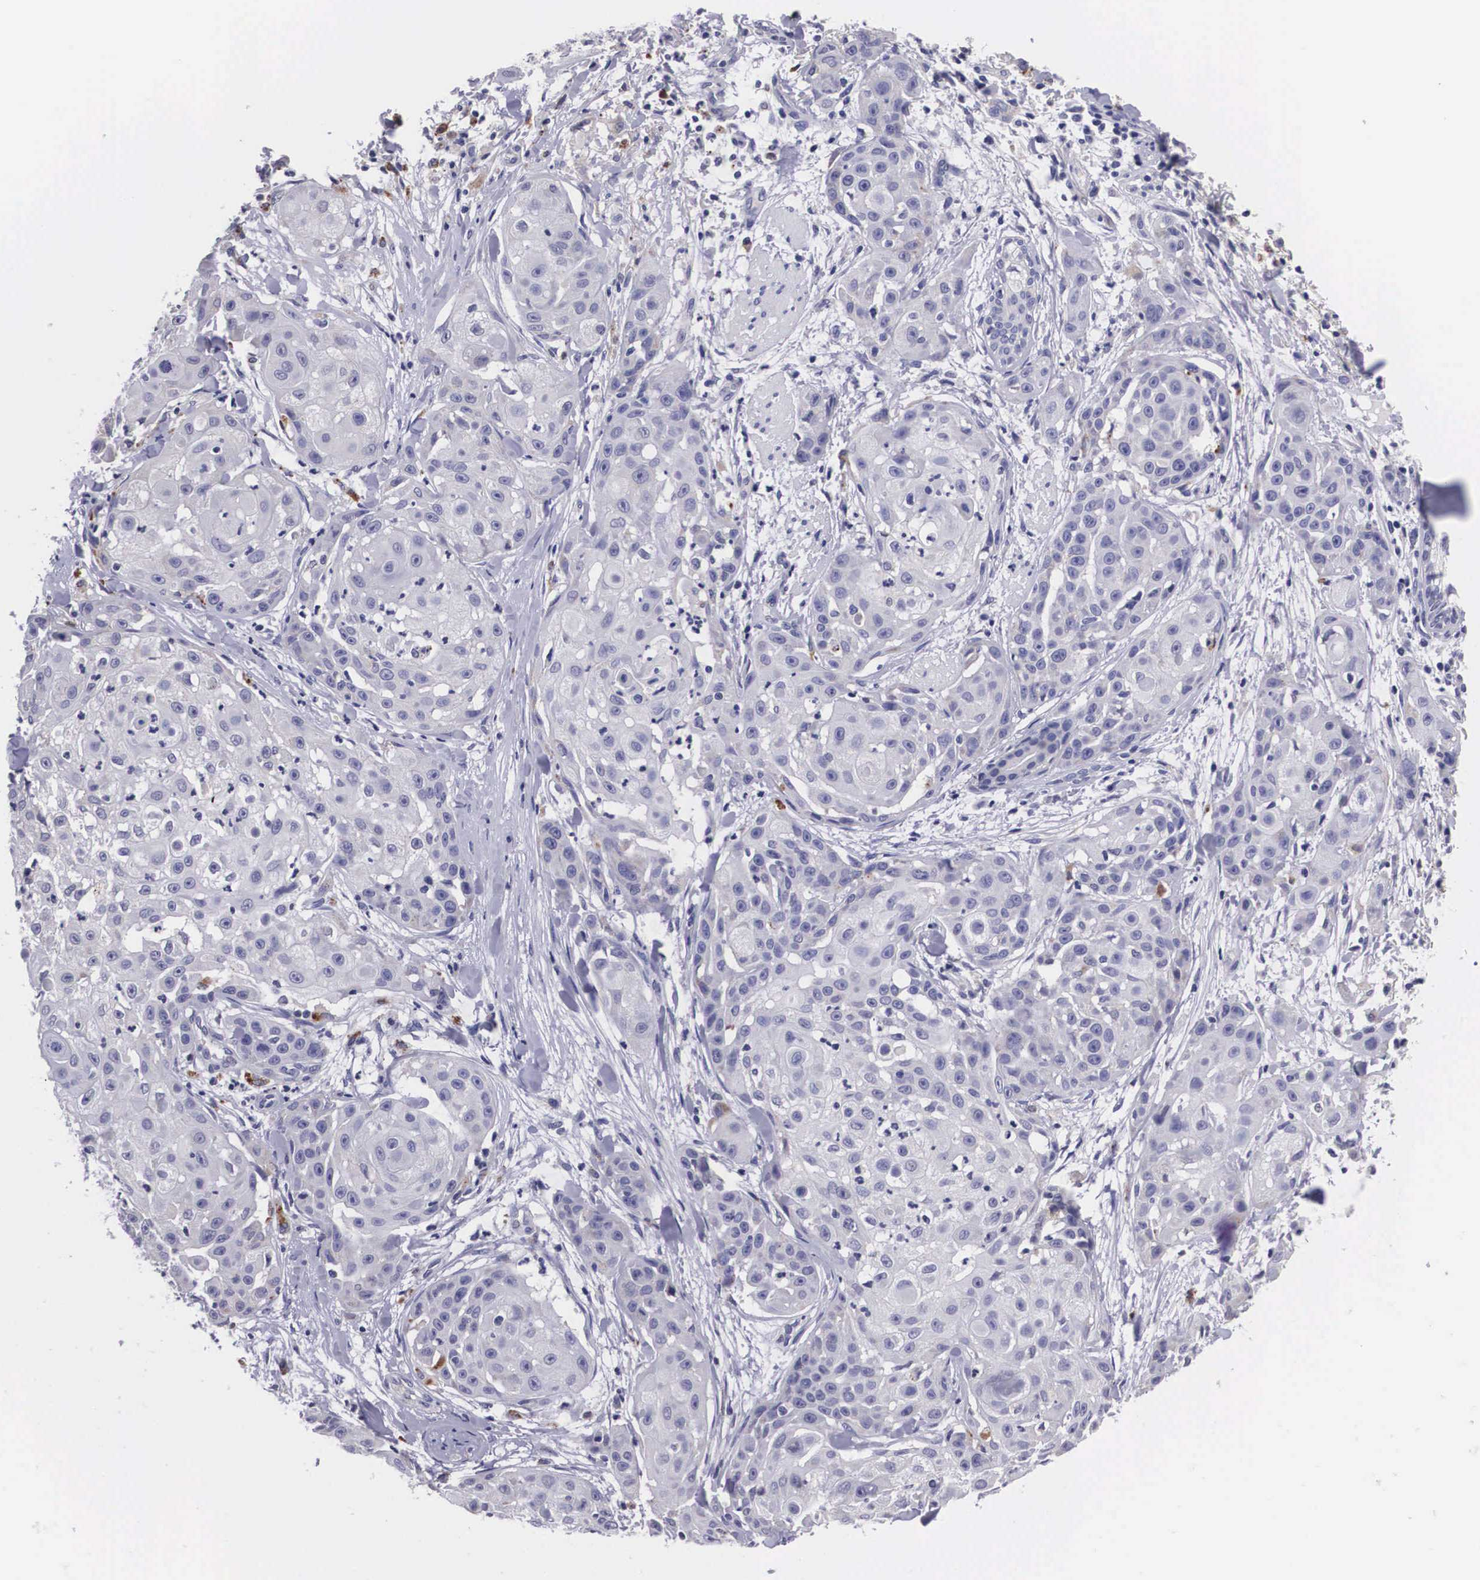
{"staining": {"intensity": "negative", "quantity": "none", "location": "none"}, "tissue": "skin cancer", "cell_type": "Tumor cells", "image_type": "cancer", "snomed": [{"axis": "morphology", "description": "Squamous cell carcinoma, NOS"}, {"axis": "topography", "description": "Skin"}], "caption": "Protein analysis of skin cancer demonstrates no significant positivity in tumor cells.", "gene": "CRELD2", "patient": {"sex": "female", "age": 57}}